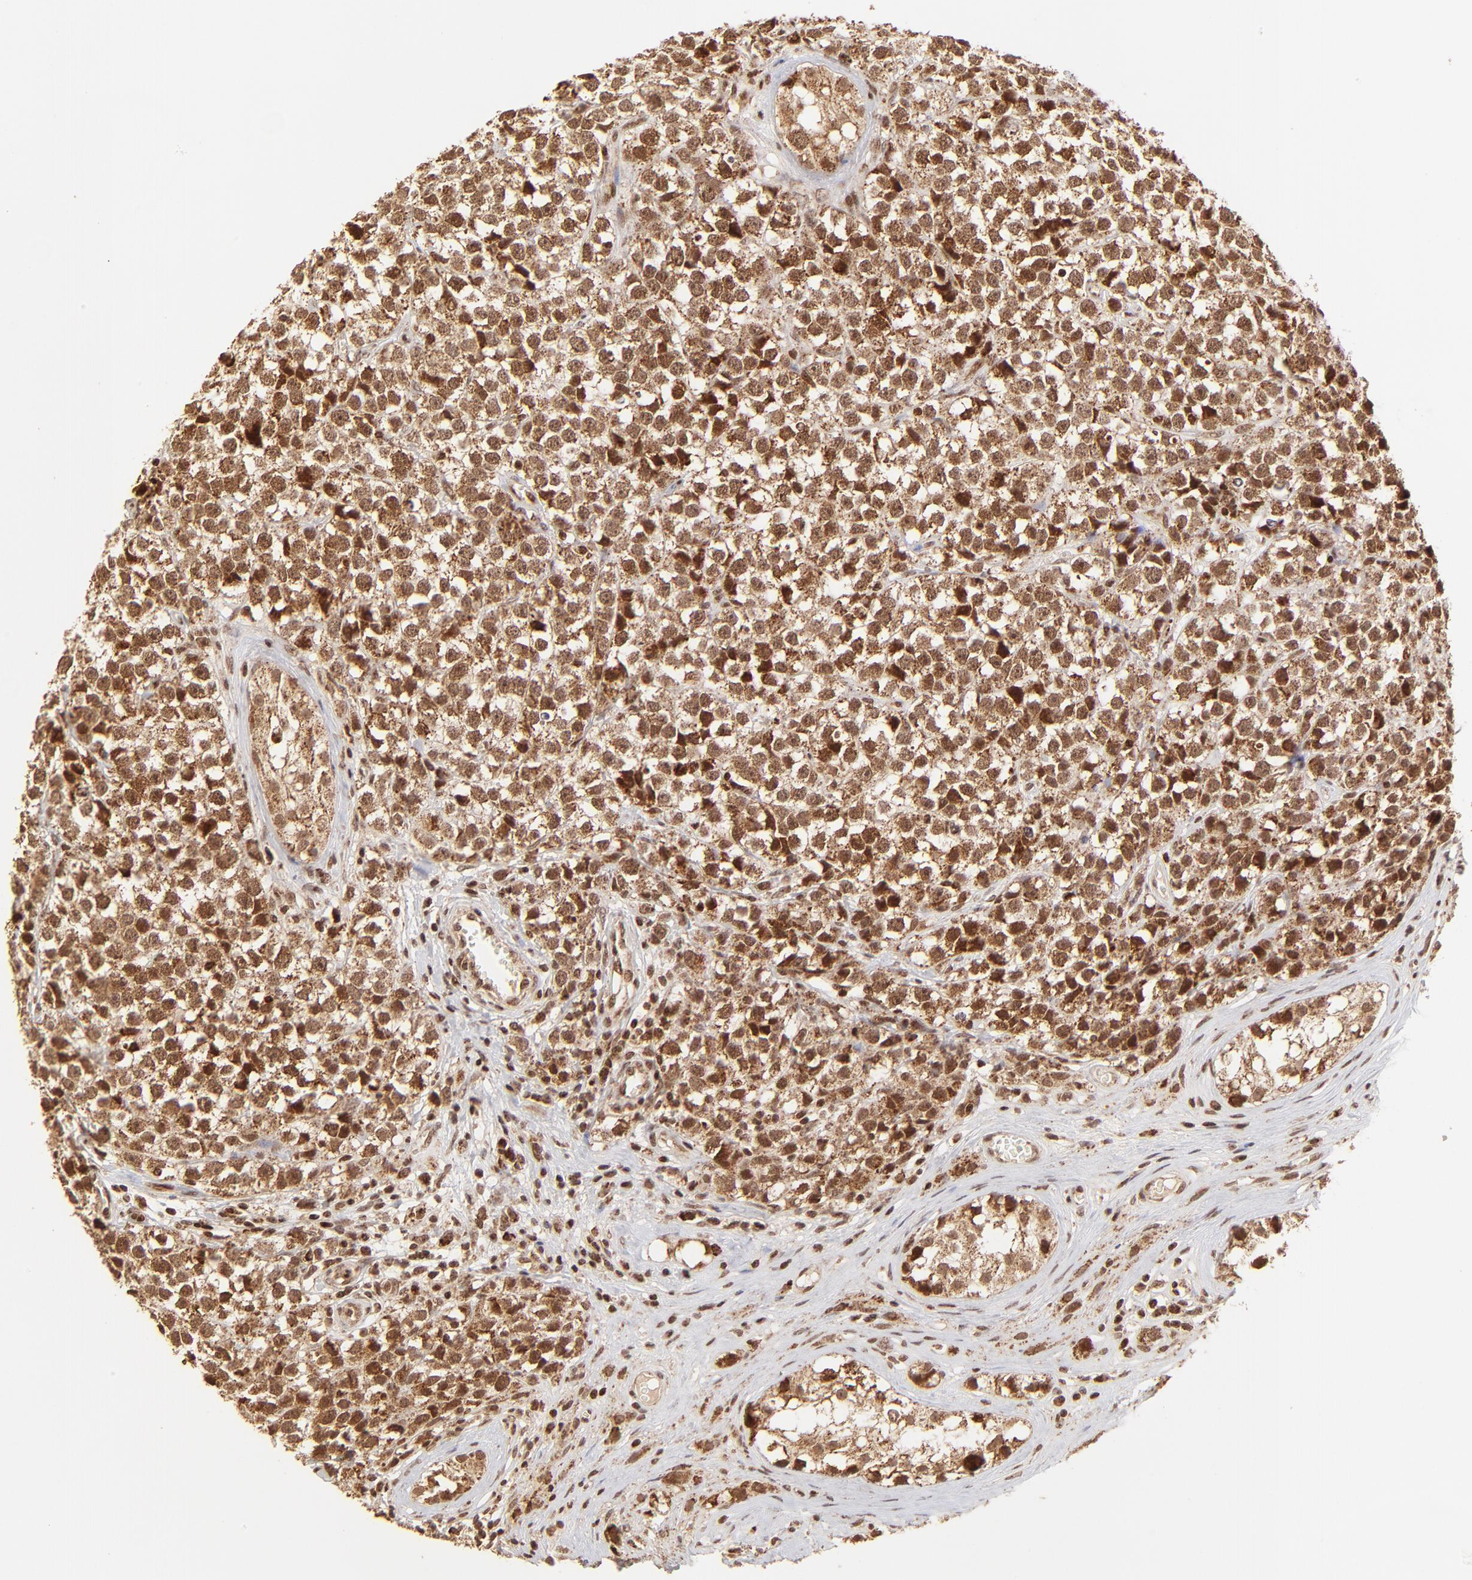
{"staining": {"intensity": "strong", "quantity": ">75%", "location": "cytoplasmic/membranous,nuclear"}, "tissue": "testis cancer", "cell_type": "Tumor cells", "image_type": "cancer", "snomed": [{"axis": "morphology", "description": "Seminoma, NOS"}, {"axis": "topography", "description": "Testis"}], "caption": "Seminoma (testis) stained for a protein demonstrates strong cytoplasmic/membranous and nuclear positivity in tumor cells.", "gene": "MED15", "patient": {"sex": "male", "age": 25}}